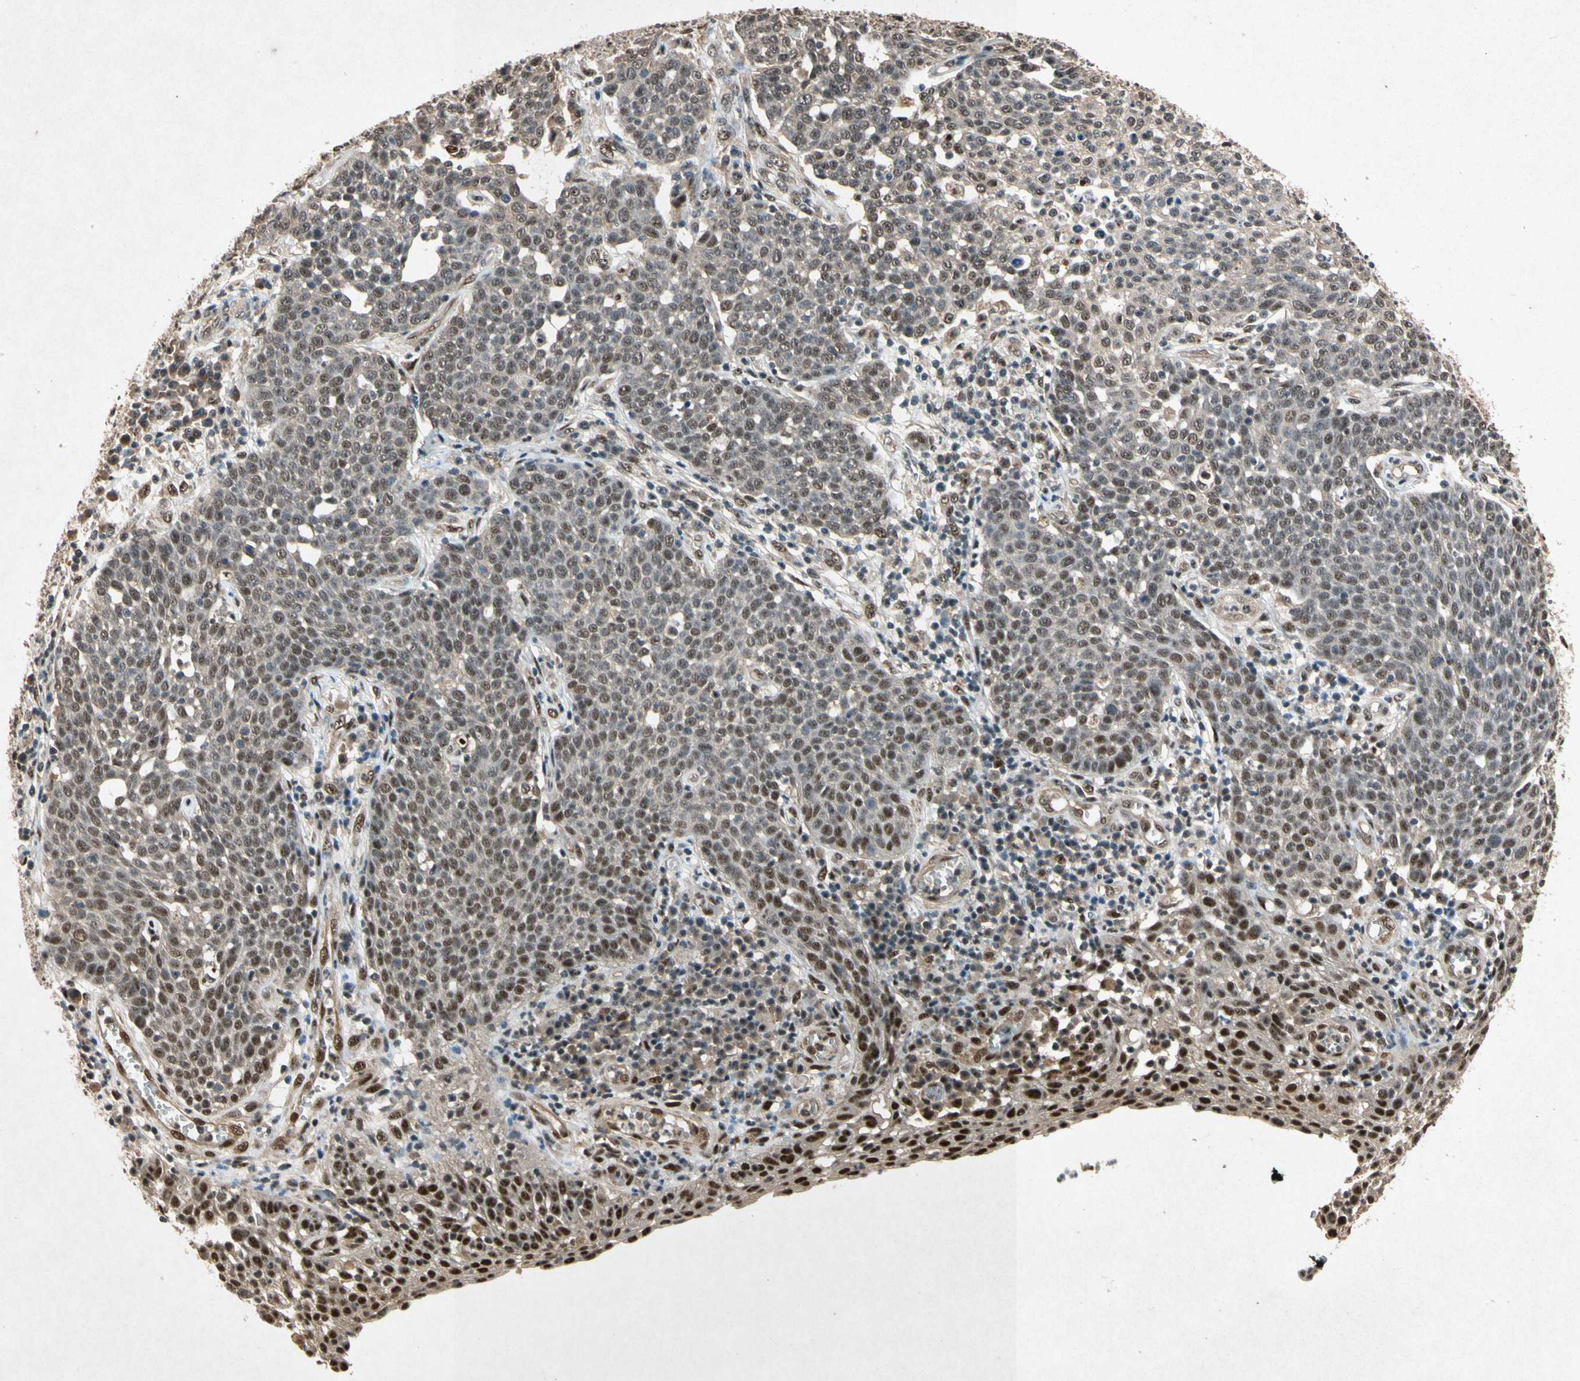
{"staining": {"intensity": "moderate", "quantity": ">75%", "location": "nuclear"}, "tissue": "cervical cancer", "cell_type": "Tumor cells", "image_type": "cancer", "snomed": [{"axis": "morphology", "description": "Squamous cell carcinoma, NOS"}, {"axis": "topography", "description": "Cervix"}], "caption": "Immunohistochemistry (IHC) photomicrograph of neoplastic tissue: human squamous cell carcinoma (cervical) stained using IHC exhibits medium levels of moderate protein expression localized specifically in the nuclear of tumor cells, appearing as a nuclear brown color.", "gene": "PML", "patient": {"sex": "female", "age": 34}}